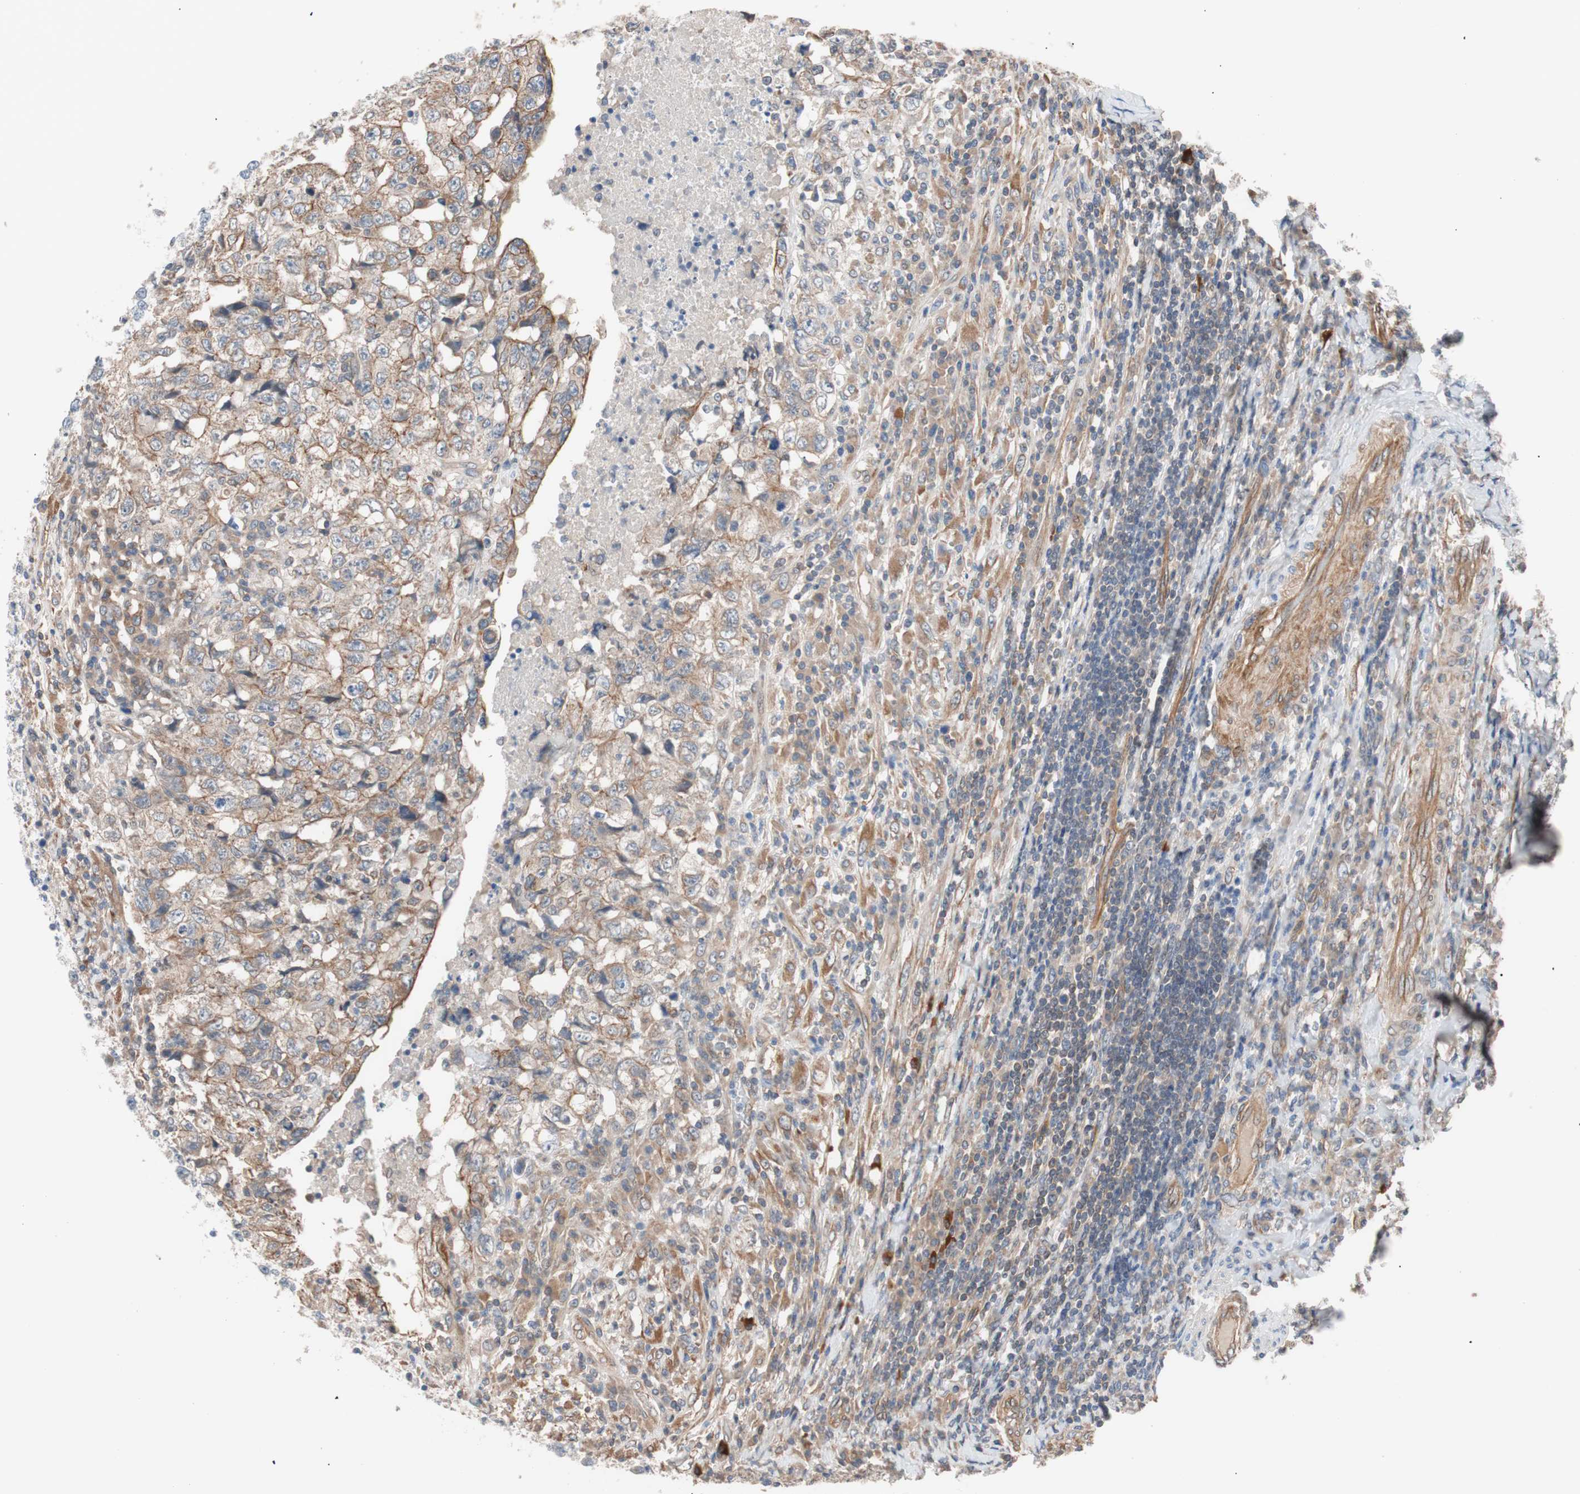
{"staining": {"intensity": "moderate", "quantity": ">75%", "location": "cytoplasmic/membranous"}, "tissue": "testis cancer", "cell_type": "Tumor cells", "image_type": "cancer", "snomed": [{"axis": "morphology", "description": "Necrosis, NOS"}, {"axis": "morphology", "description": "Carcinoma, Embryonal, NOS"}, {"axis": "topography", "description": "Testis"}], "caption": "Testis cancer (embryonal carcinoma) stained for a protein demonstrates moderate cytoplasmic/membranous positivity in tumor cells.", "gene": "SMG1", "patient": {"sex": "male", "age": 19}}